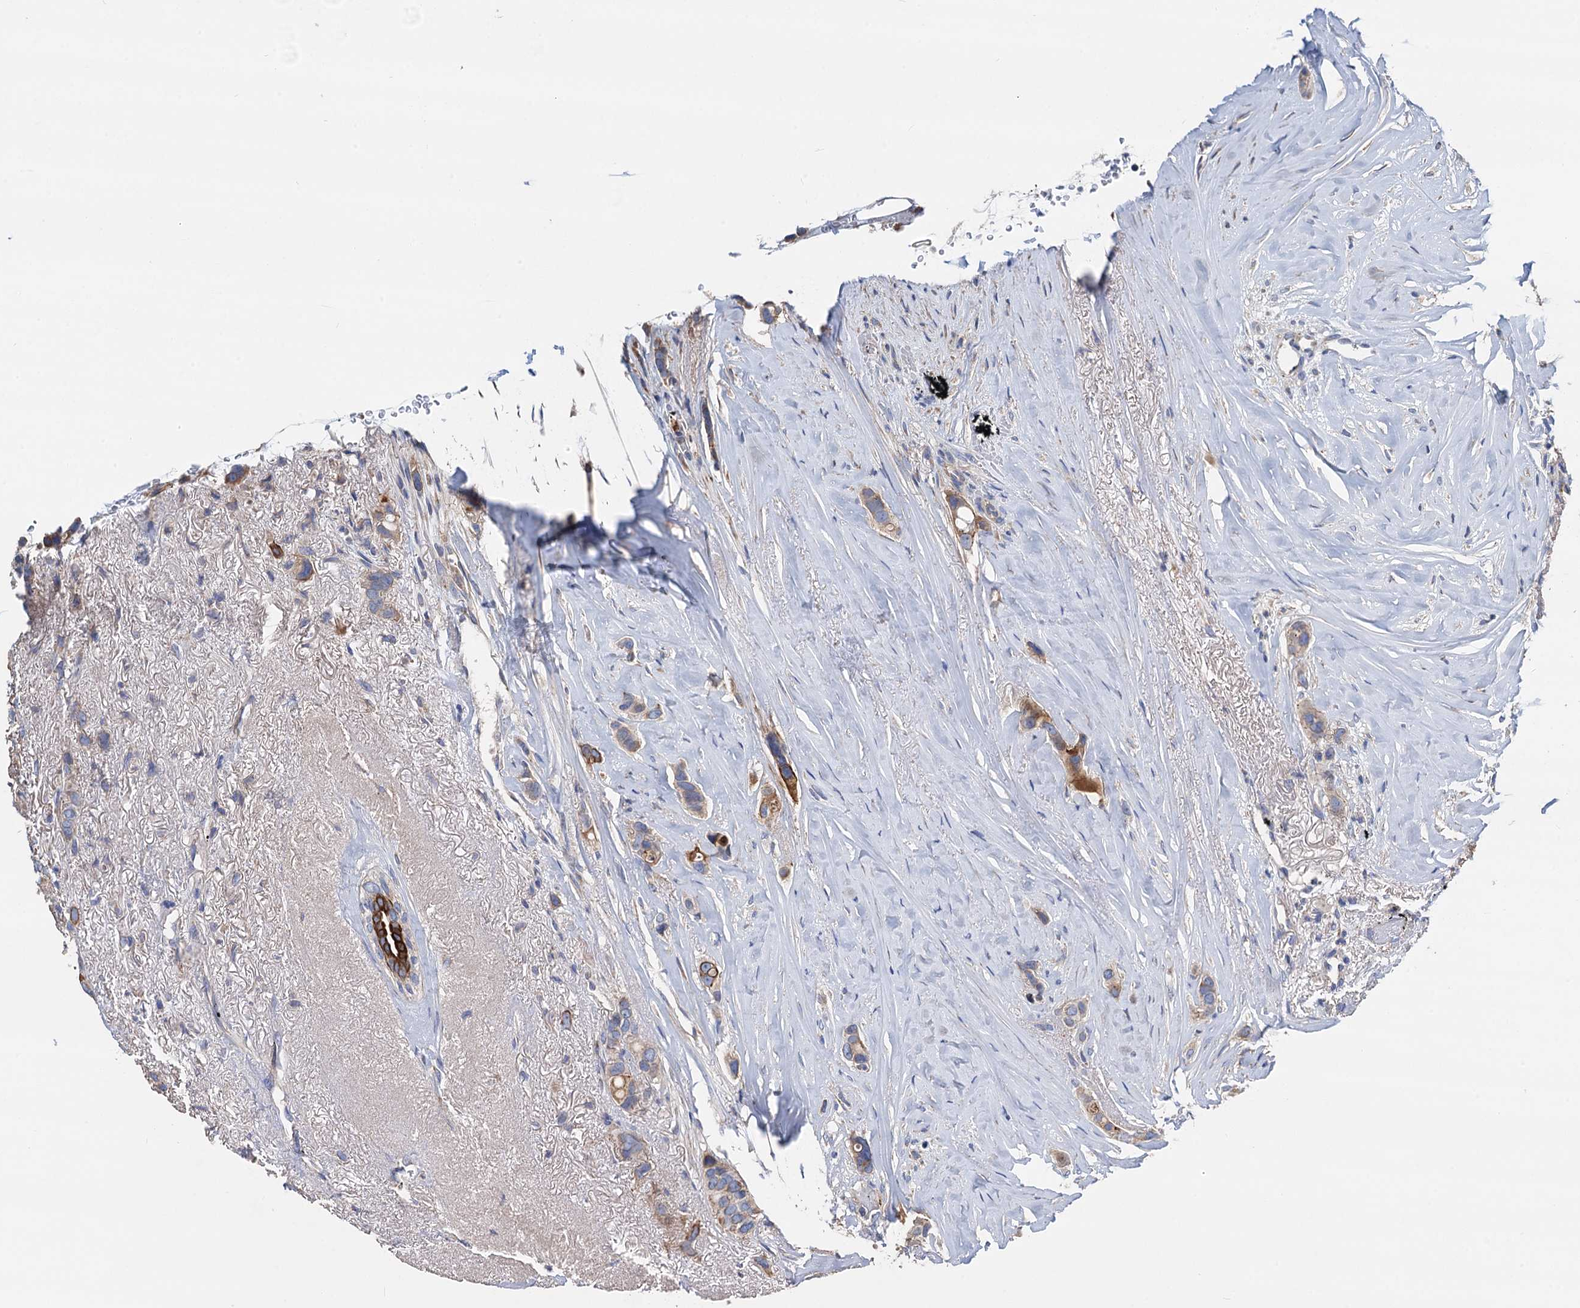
{"staining": {"intensity": "moderate", "quantity": "<25%", "location": "cytoplasmic/membranous"}, "tissue": "breast cancer", "cell_type": "Tumor cells", "image_type": "cancer", "snomed": [{"axis": "morphology", "description": "Lobular carcinoma"}, {"axis": "topography", "description": "Breast"}], "caption": "Tumor cells reveal low levels of moderate cytoplasmic/membranous staining in about <25% of cells in human lobular carcinoma (breast).", "gene": "DGLUCY", "patient": {"sex": "female", "age": 51}}